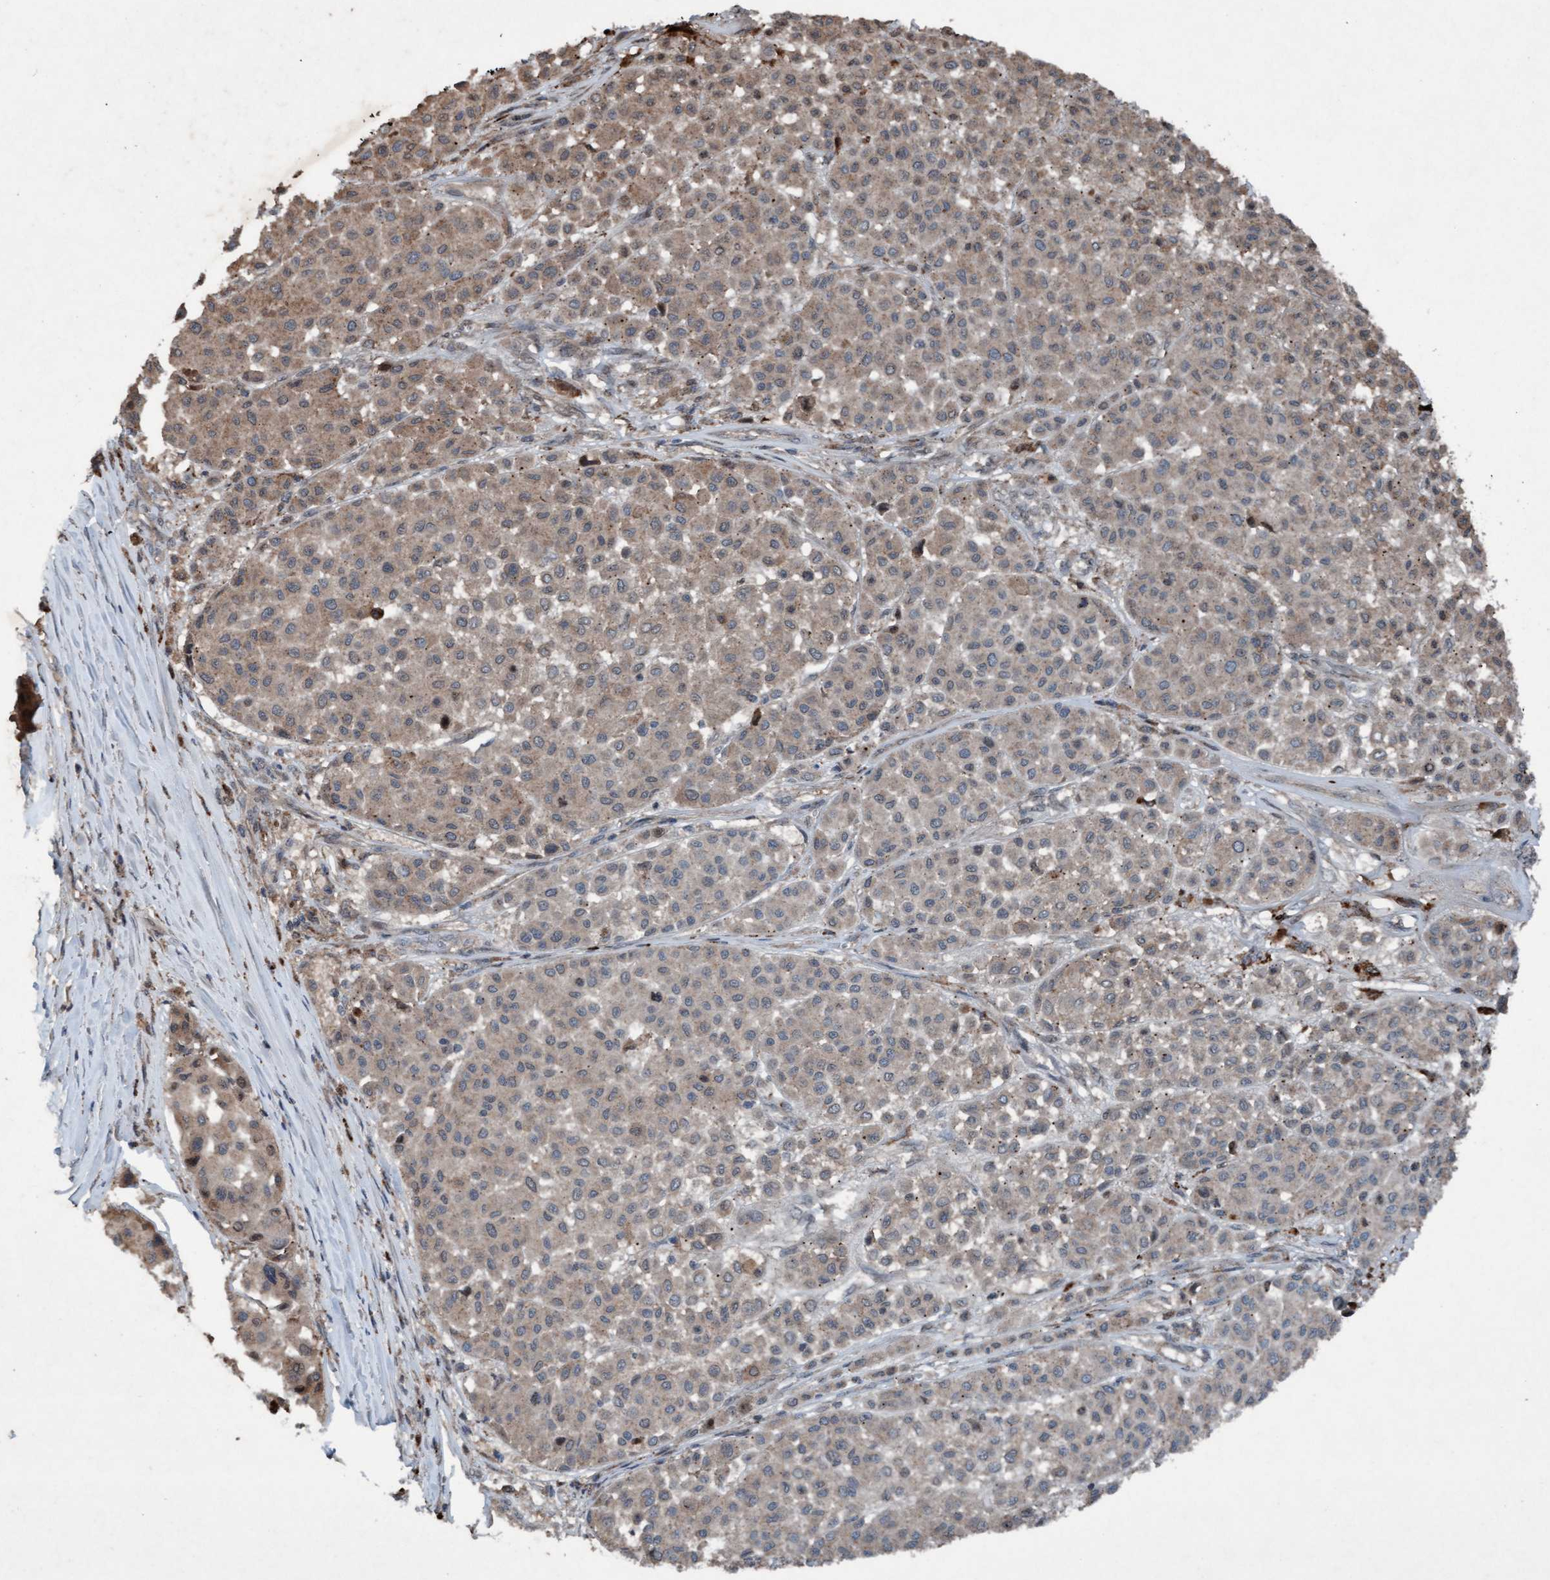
{"staining": {"intensity": "weak", "quantity": "25%-75%", "location": "cytoplasmic/membranous"}, "tissue": "melanoma", "cell_type": "Tumor cells", "image_type": "cancer", "snomed": [{"axis": "morphology", "description": "Malignant melanoma, Metastatic site"}, {"axis": "topography", "description": "Soft tissue"}], "caption": "The micrograph demonstrates a brown stain indicating the presence of a protein in the cytoplasmic/membranous of tumor cells in melanoma.", "gene": "PLXNB2", "patient": {"sex": "male", "age": 41}}